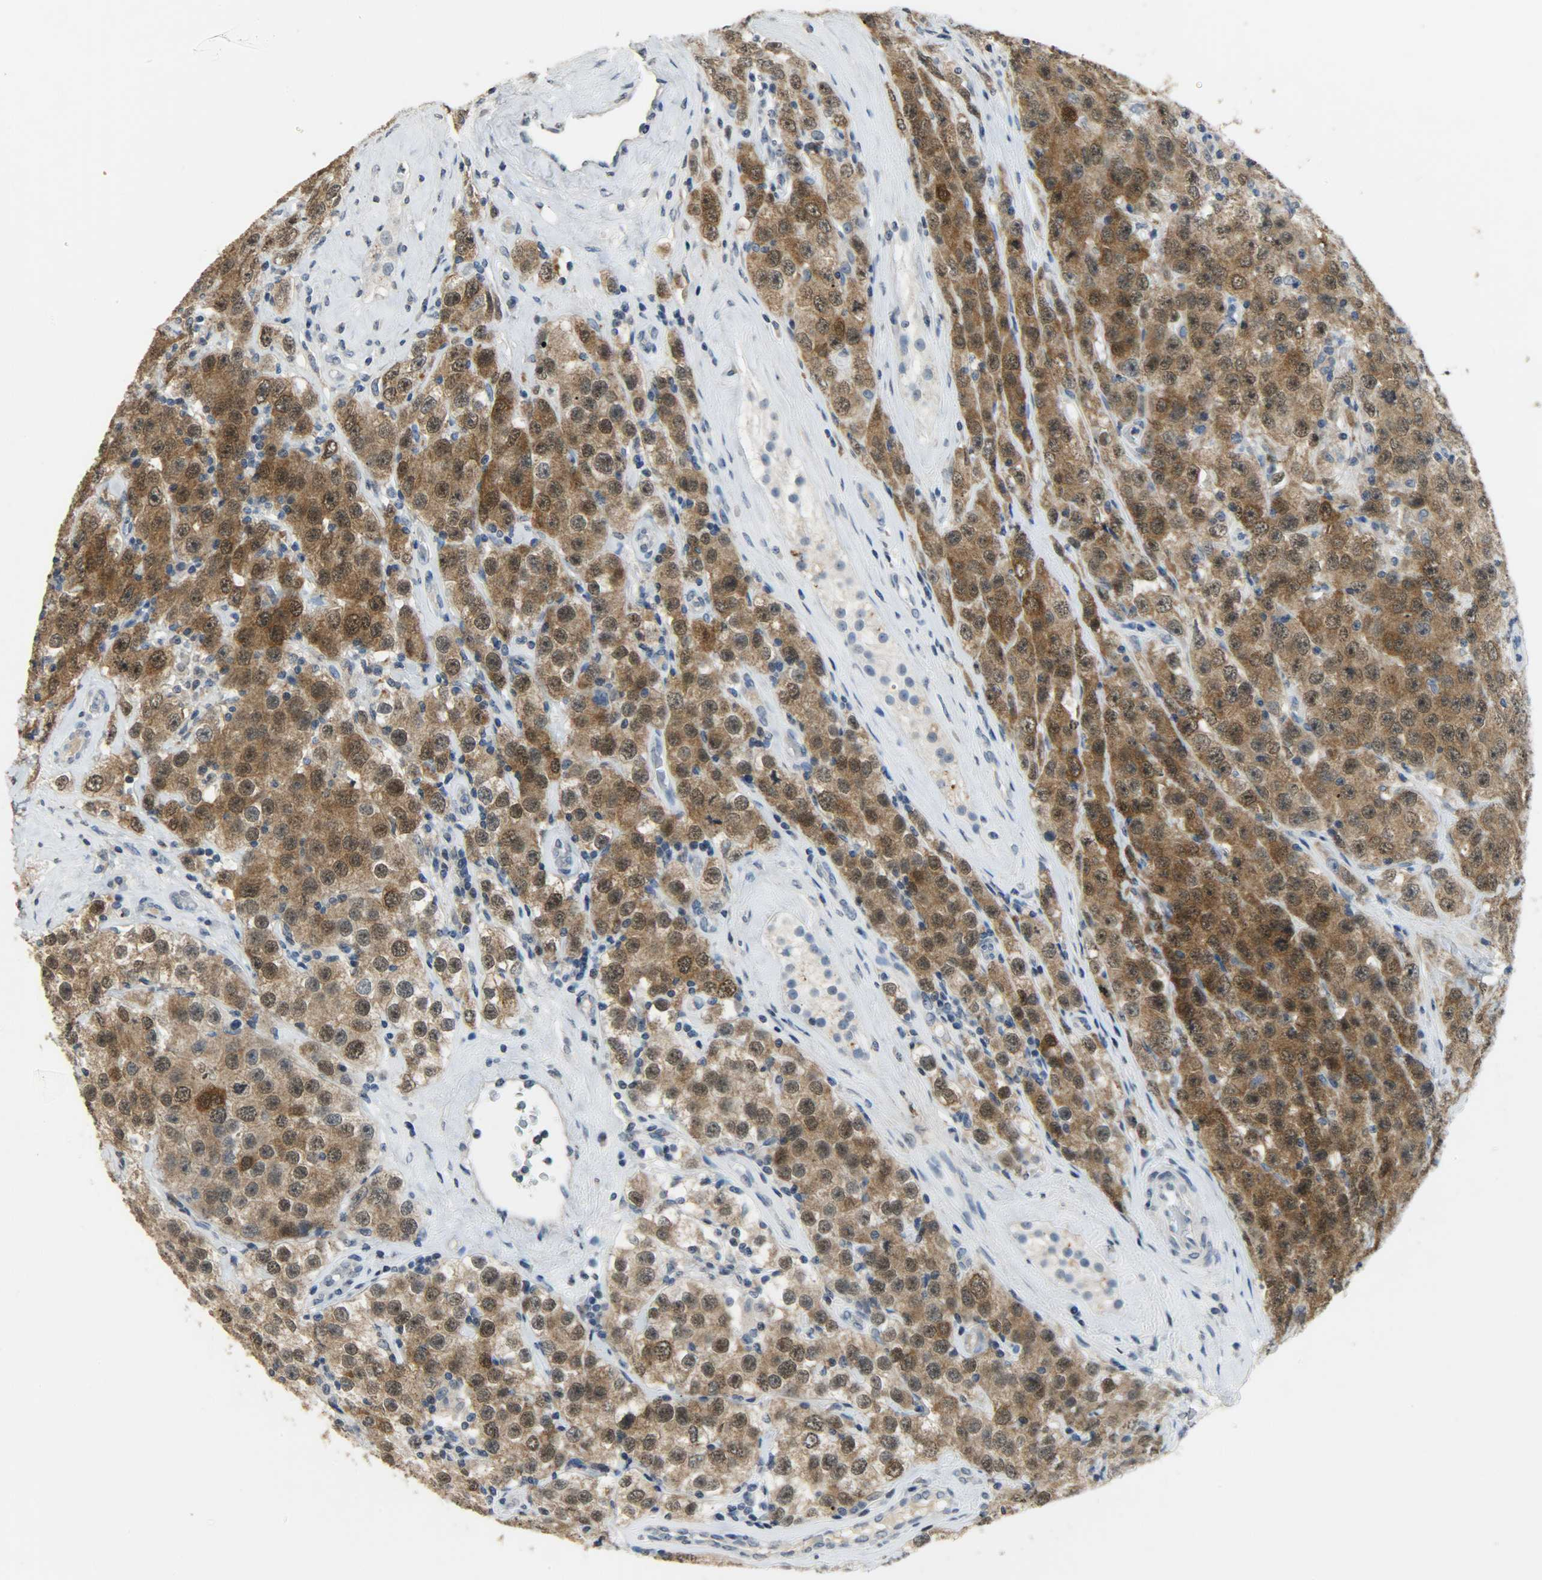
{"staining": {"intensity": "strong", "quantity": ">75%", "location": "cytoplasmic/membranous,nuclear"}, "tissue": "testis cancer", "cell_type": "Tumor cells", "image_type": "cancer", "snomed": [{"axis": "morphology", "description": "Seminoma, NOS"}, {"axis": "topography", "description": "Testis"}], "caption": "High-power microscopy captured an immunohistochemistry (IHC) image of testis cancer, revealing strong cytoplasmic/membranous and nuclear positivity in about >75% of tumor cells.", "gene": "DNAJB6", "patient": {"sex": "male", "age": 52}}